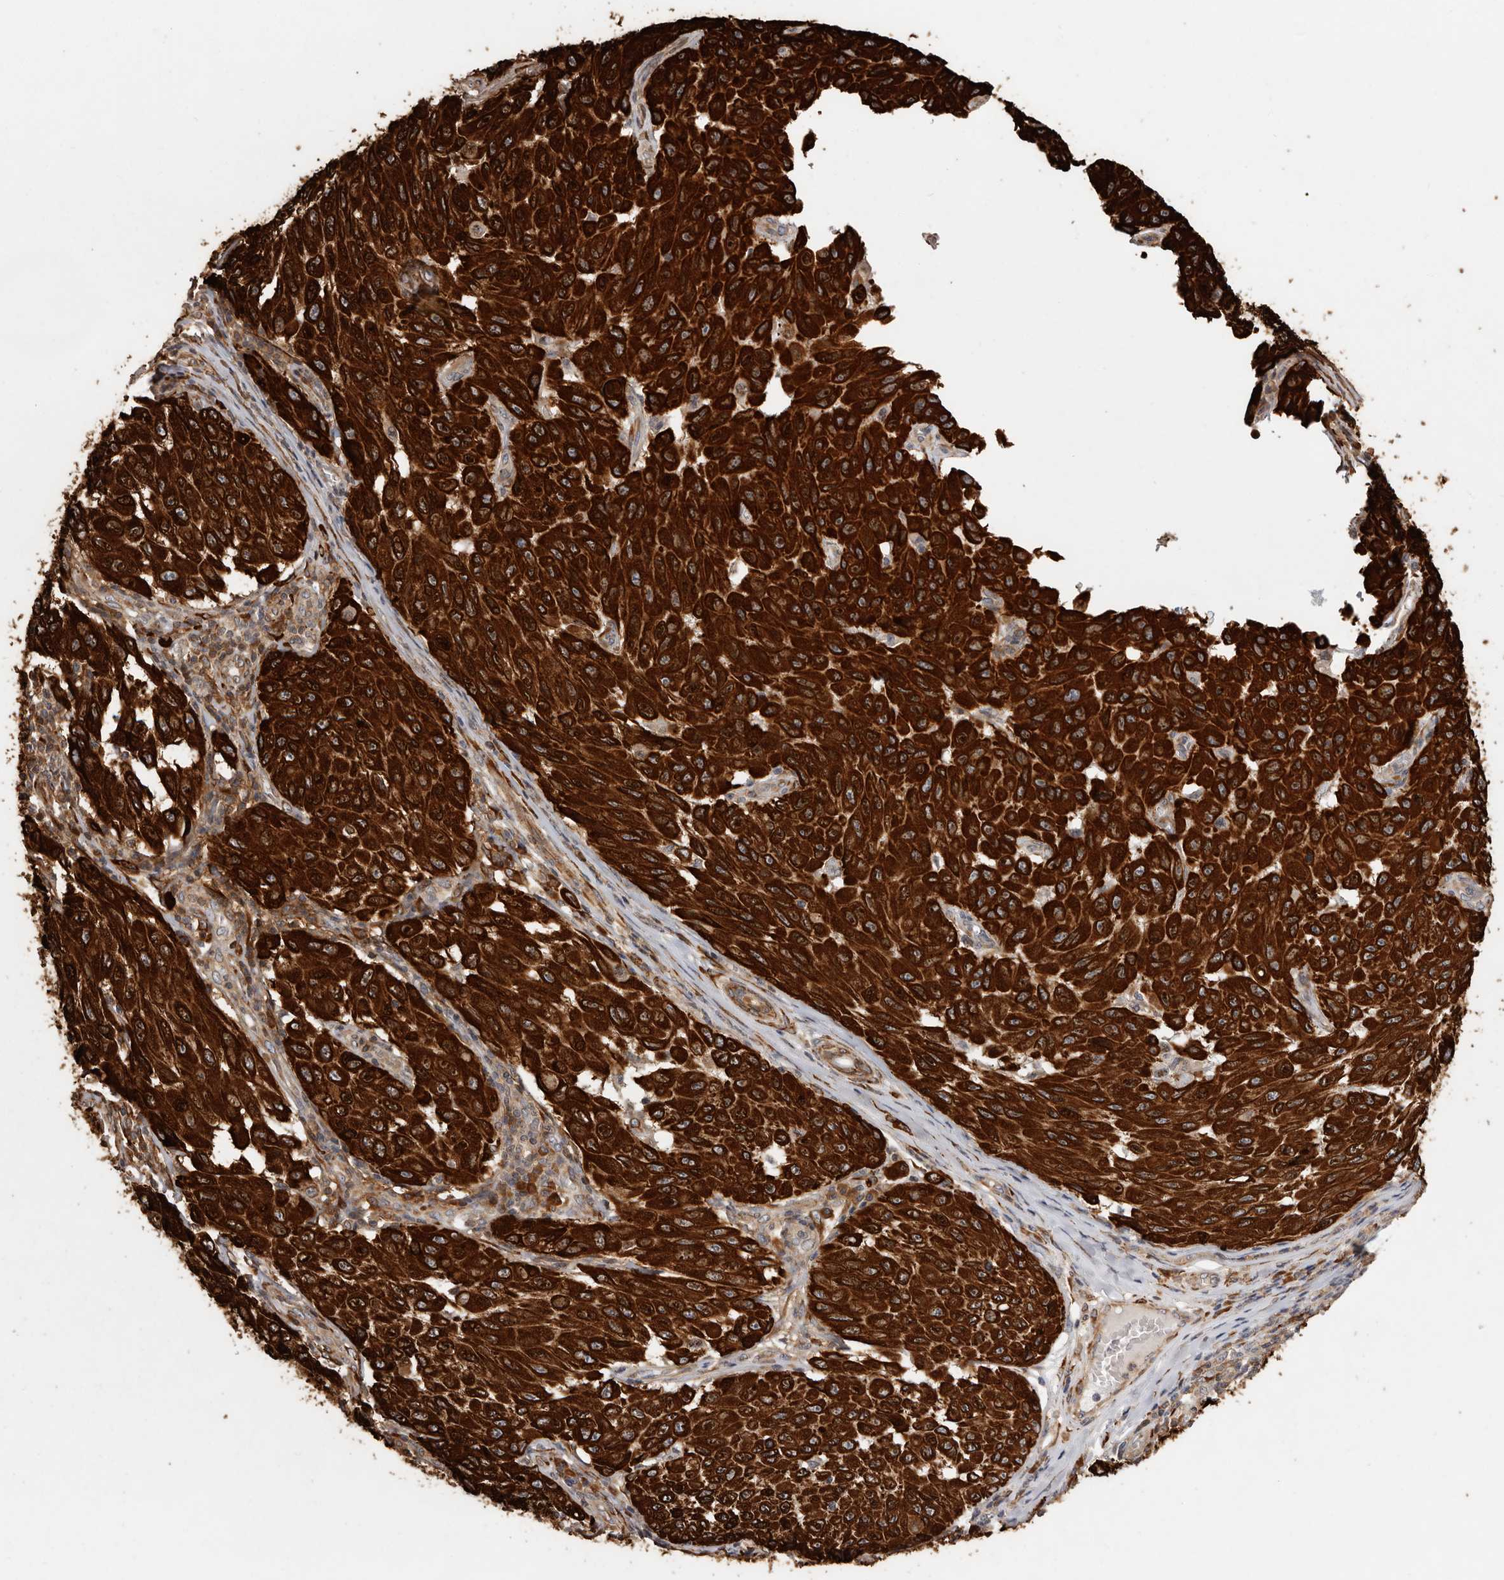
{"staining": {"intensity": "strong", "quantity": ">75%", "location": "cytoplasmic/membranous"}, "tissue": "melanoma", "cell_type": "Tumor cells", "image_type": "cancer", "snomed": [{"axis": "morphology", "description": "Malignant melanoma, NOS"}, {"axis": "topography", "description": "Skin"}], "caption": "This image reveals malignant melanoma stained with immunohistochemistry (IHC) to label a protein in brown. The cytoplasmic/membranous of tumor cells show strong positivity for the protein. Nuclei are counter-stained blue.", "gene": "WDTC1", "patient": {"sex": "male", "age": 30}}